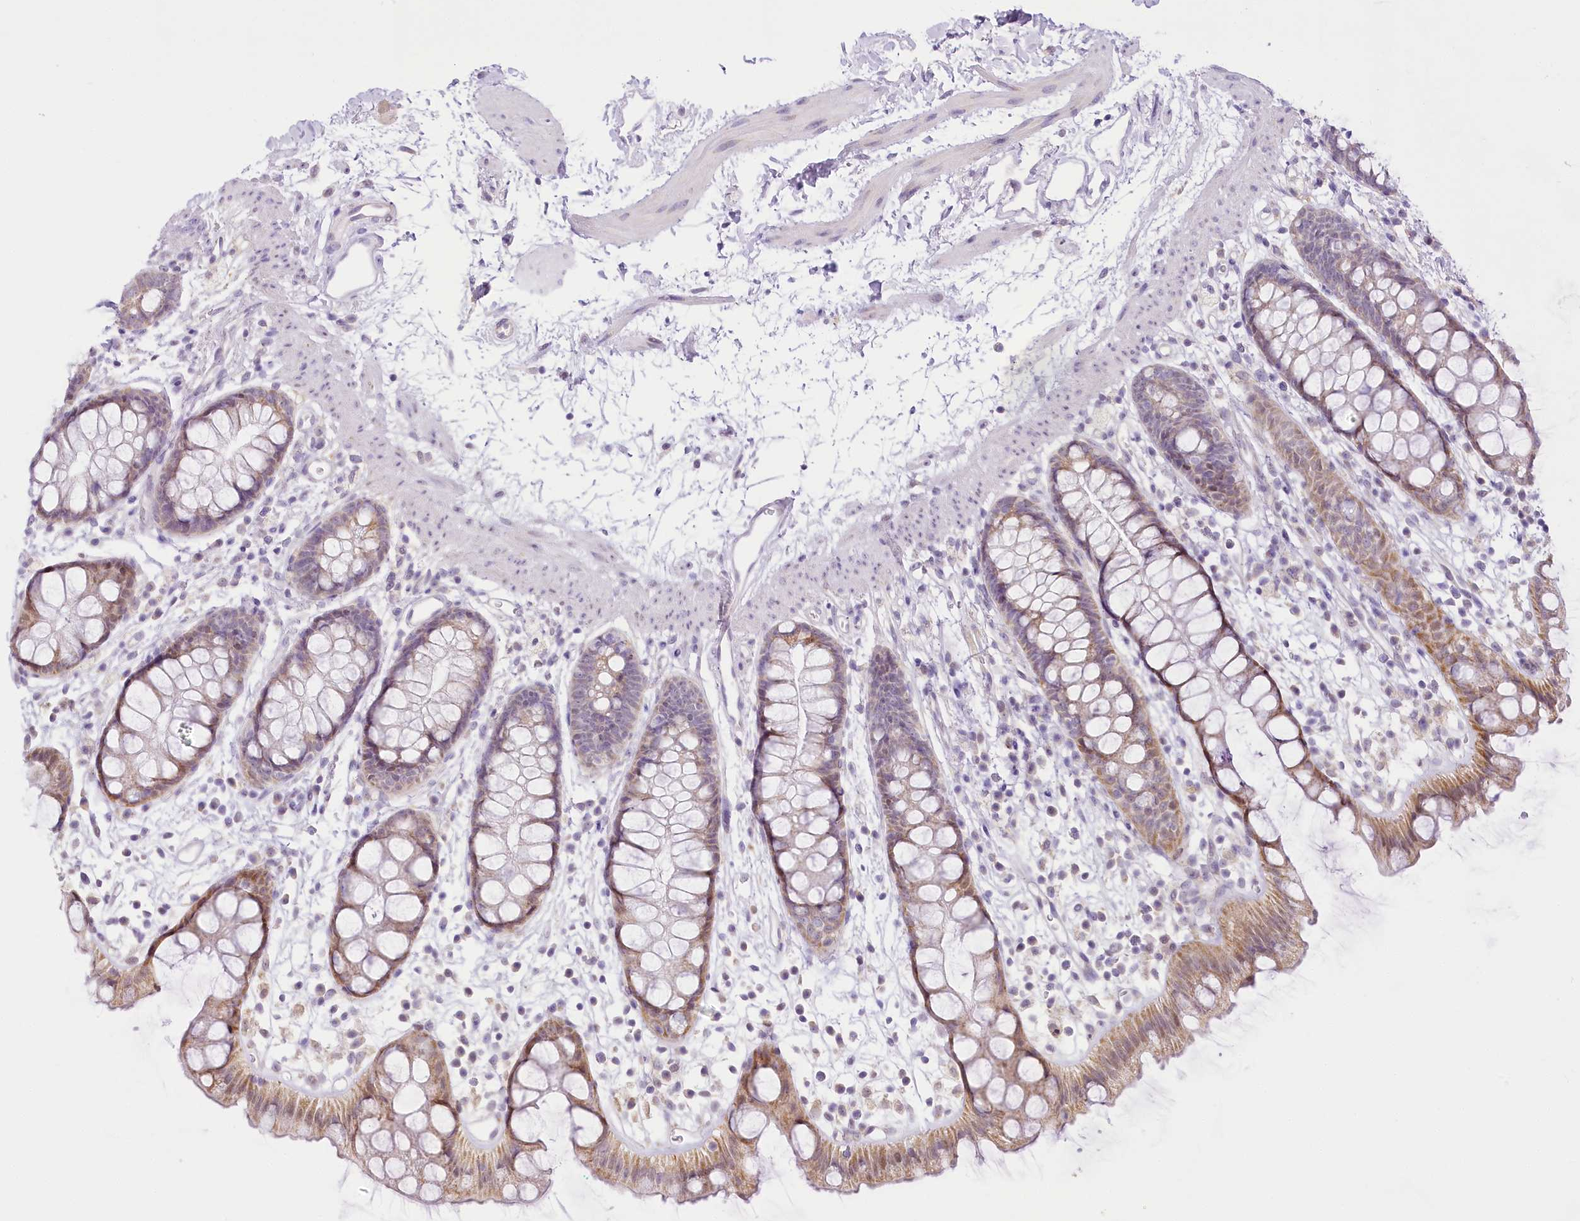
{"staining": {"intensity": "moderate", "quantity": ">75%", "location": "cytoplasmic/membranous"}, "tissue": "rectum", "cell_type": "Glandular cells", "image_type": "normal", "snomed": [{"axis": "morphology", "description": "Normal tissue, NOS"}, {"axis": "topography", "description": "Rectum"}], "caption": "Immunohistochemistry (DAB (3,3'-diaminobenzidine)) staining of normal human rectum demonstrates moderate cytoplasmic/membranous protein positivity in about >75% of glandular cells. (IHC, brightfield microscopy, high magnification).", "gene": "CCDC30", "patient": {"sex": "female", "age": 65}}